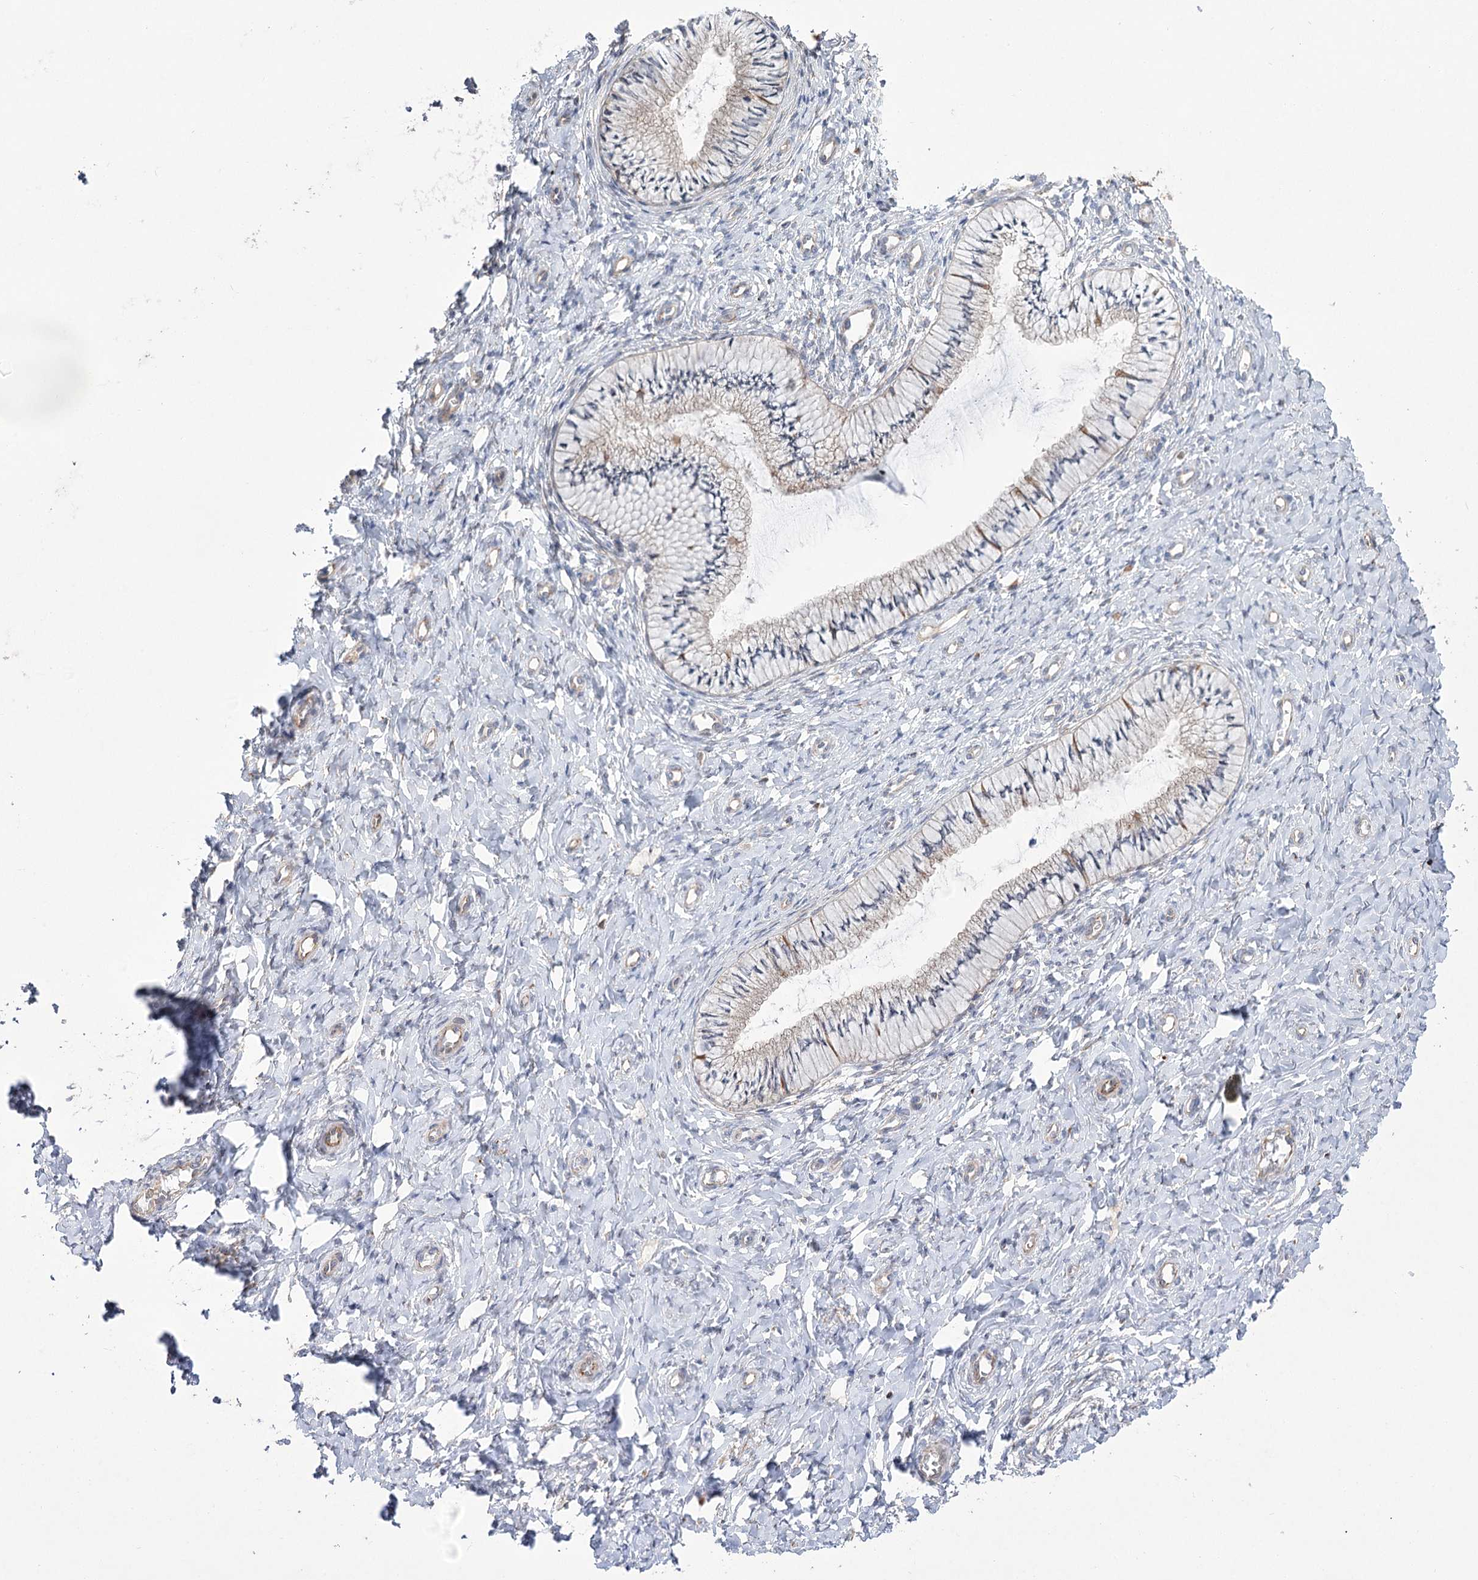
{"staining": {"intensity": "moderate", "quantity": "<25%", "location": "cytoplasmic/membranous"}, "tissue": "cervix", "cell_type": "Glandular cells", "image_type": "normal", "snomed": [{"axis": "morphology", "description": "Normal tissue, NOS"}, {"axis": "topography", "description": "Cervix"}], "caption": "Glandular cells show low levels of moderate cytoplasmic/membranous expression in about <25% of cells in benign human cervix. (DAB = brown stain, brightfield microscopy at high magnification).", "gene": "ECHDC3", "patient": {"sex": "female", "age": 36}}